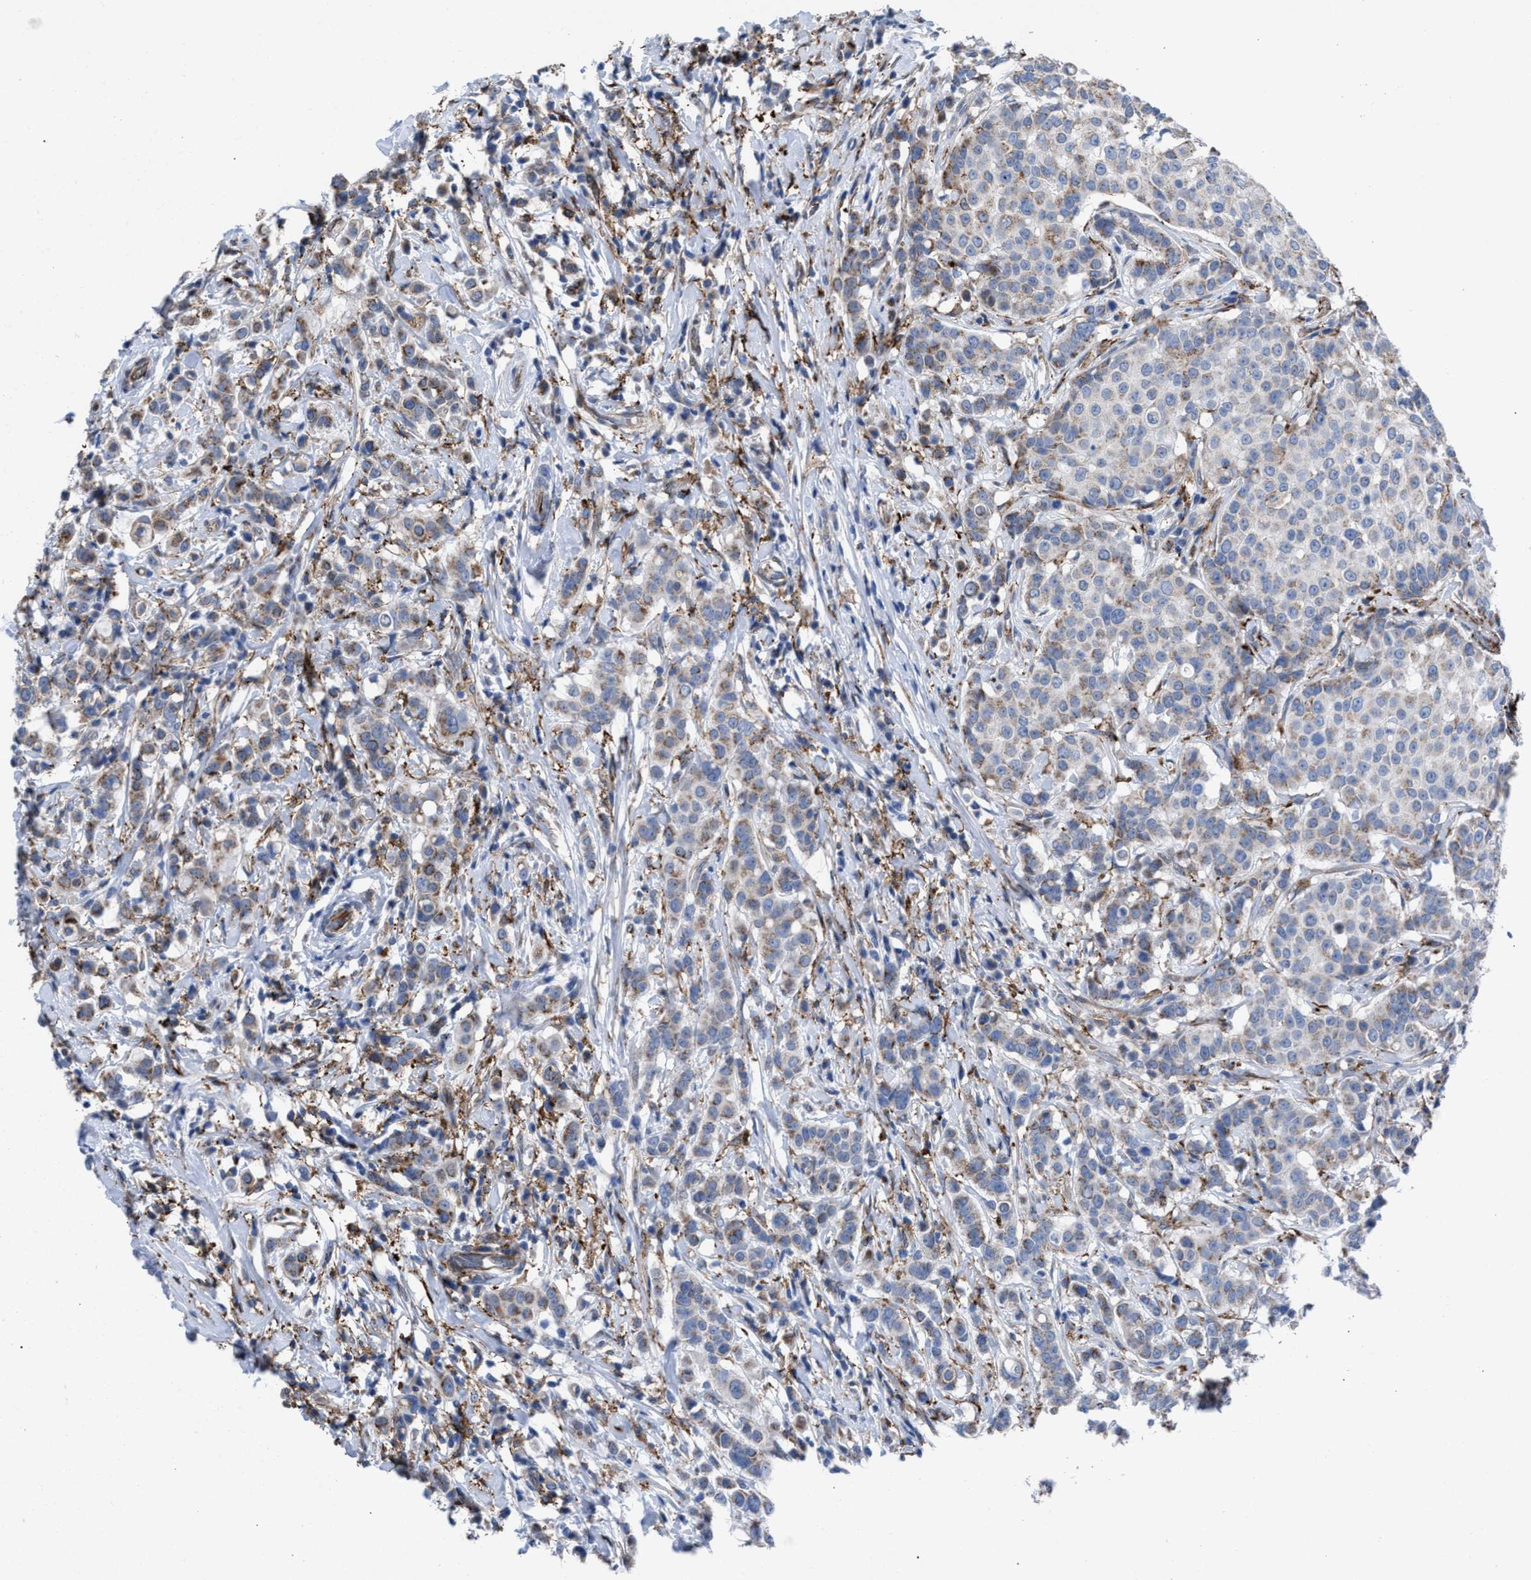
{"staining": {"intensity": "weak", "quantity": ">75%", "location": "cytoplasmic/membranous"}, "tissue": "breast cancer", "cell_type": "Tumor cells", "image_type": "cancer", "snomed": [{"axis": "morphology", "description": "Duct carcinoma"}, {"axis": "topography", "description": "Breast"}], "caption": "Breast cancer stained for a protein displays weak cytoplasmic/membranous positivity in tumor cells.", "gene": "SLC47A1", "patient": {"sex": "female", "age": 27}}